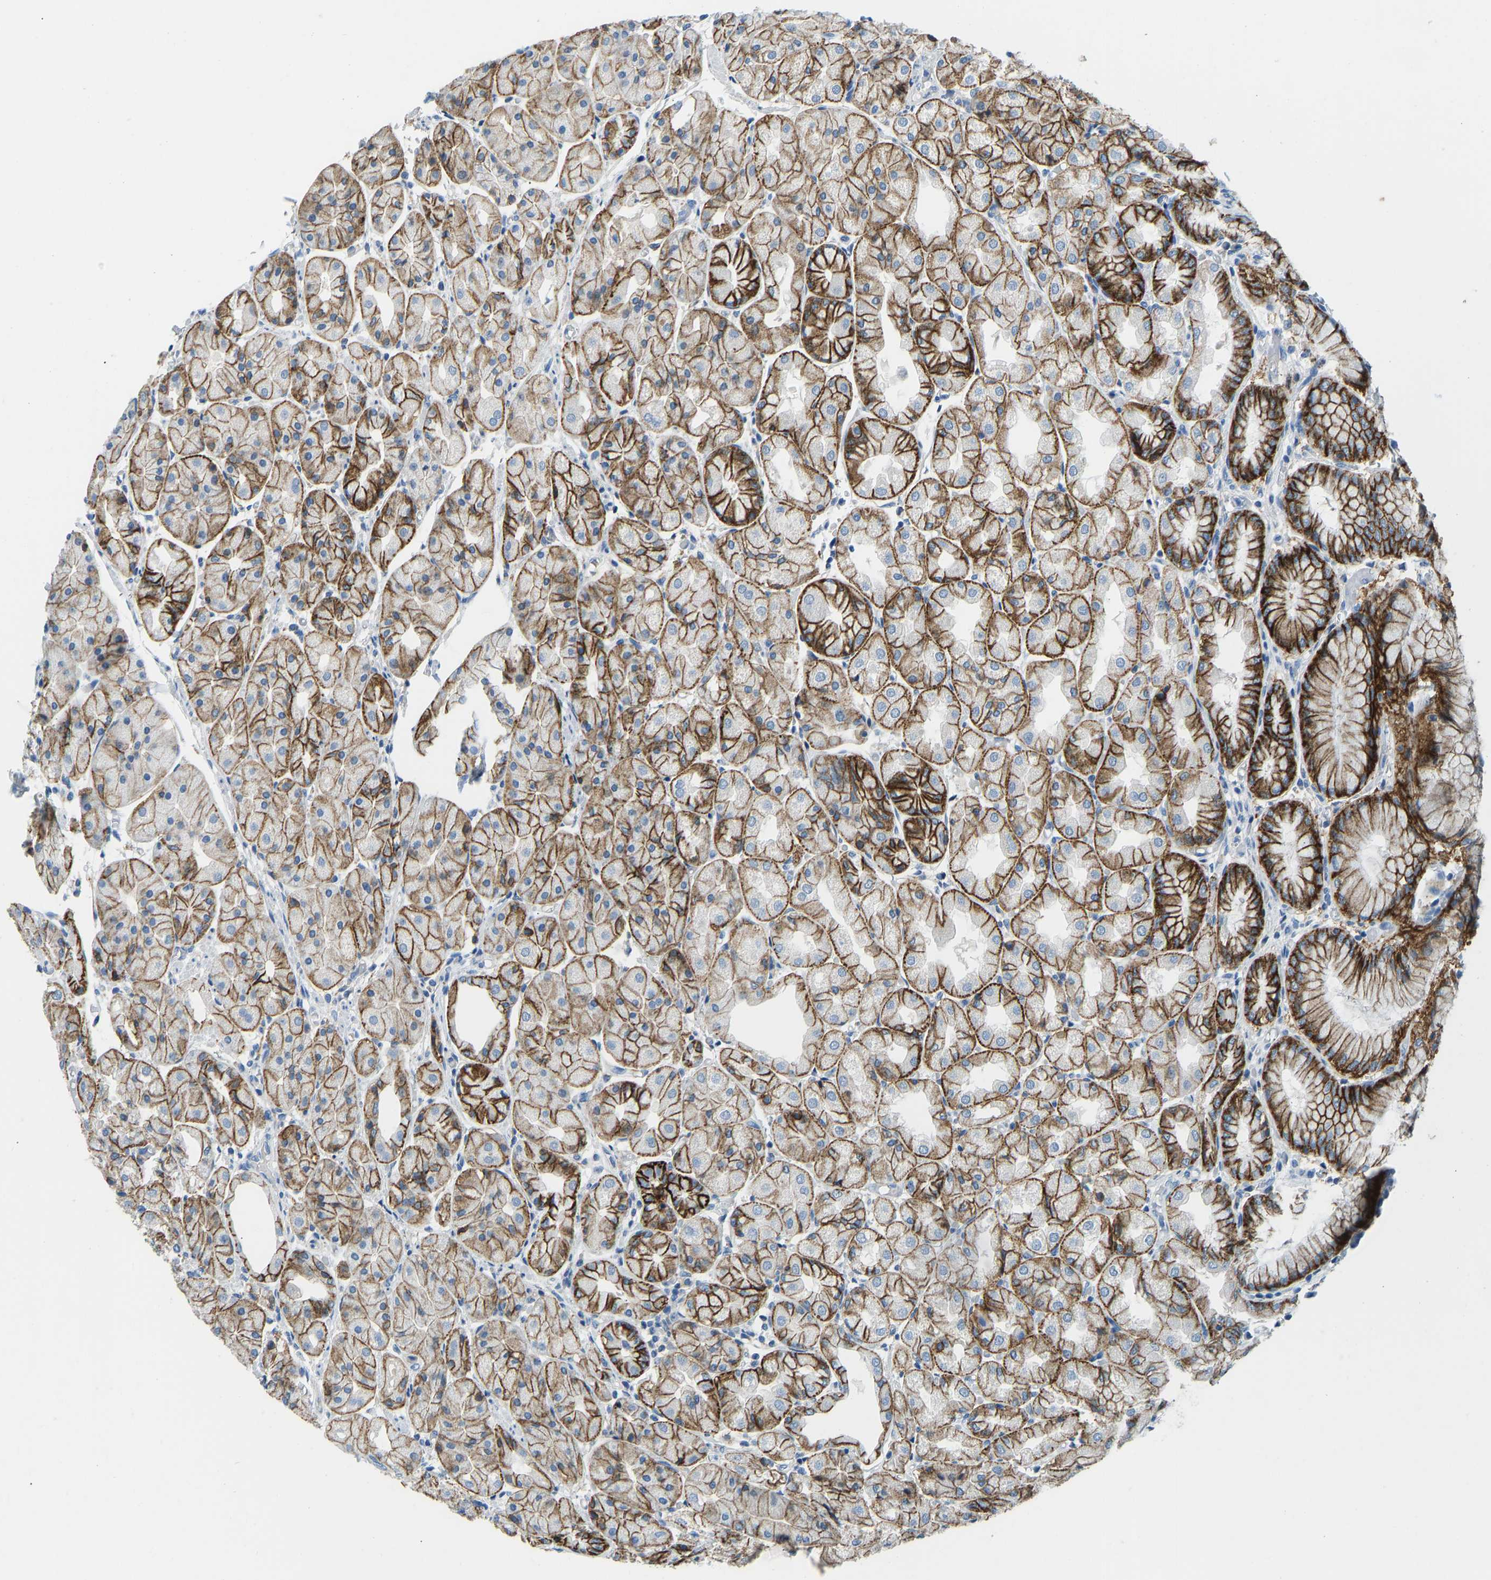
{"staining": {"intensity": "strong", "quantity": "25%-75%", "location": "cytoplasmic/membranous"}, "tissue": "stomach", "cell_type": "Glandular cells", "image_type": "normal", "snomed": [{"axis": "morphology", "description": "Normal tissue, NOS"}, {"axis": "topography", "description": "Stomach, upper"}], "caption": "A brown stain labels strong cytoplasmic/membranous staining of a protein in glandular cells of benign human stomach.", "gene": "ATP1A1", "patient": {"sex": "male", "age": 72}}